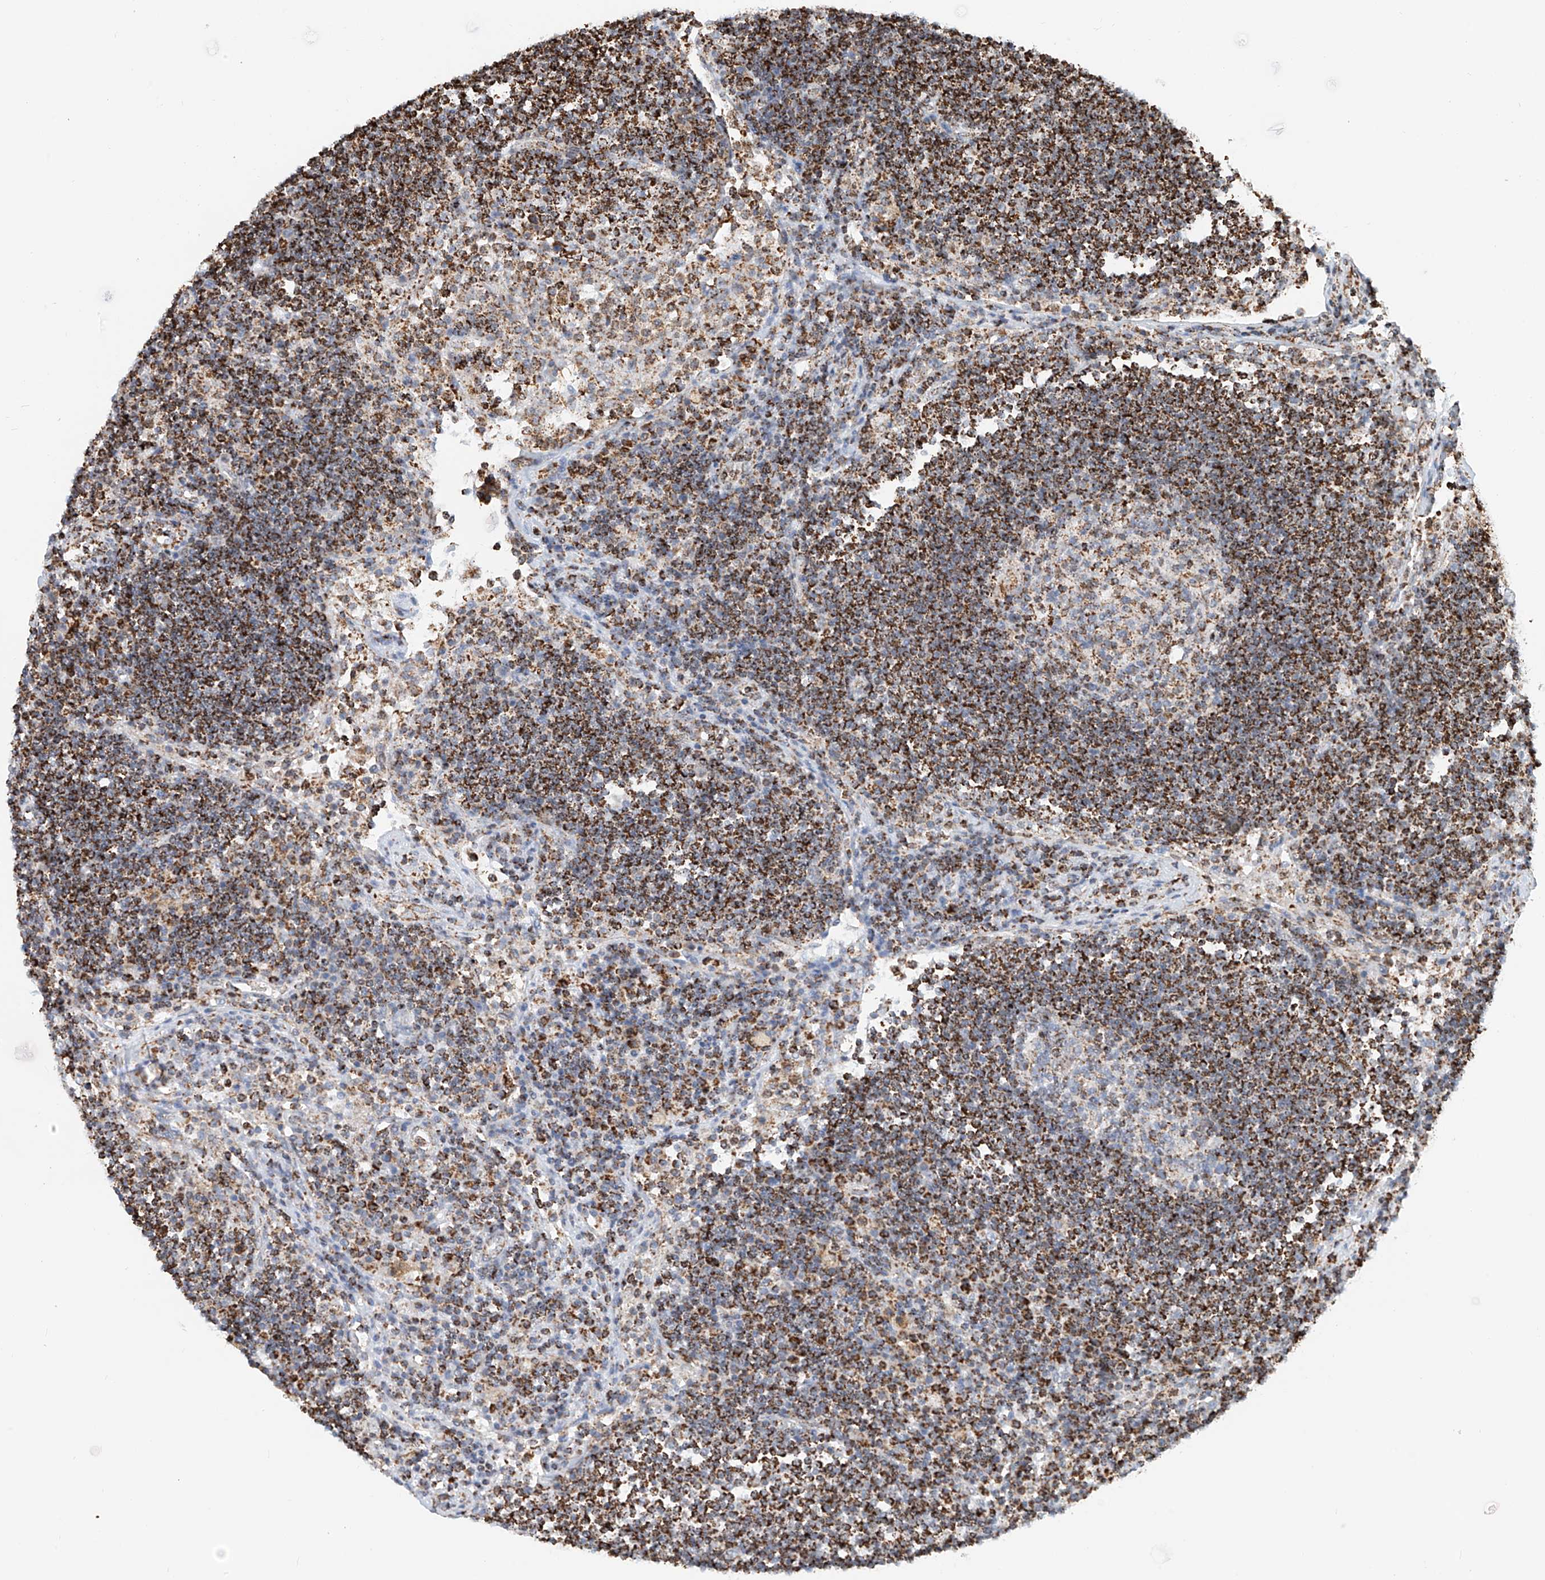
{"staining": {"intensity": "moderate", "quantity": "<25%", "location": "cytoplasmic/membranous"}, "tissue": "lymph node", "cell_type": "Germinal center cells", "image_type": "normal", "snomed": [{"axis": "morphology", "description": "Normal tissue, NOS"}, {"axis": "topography", "description": "Lymph node"}], "caption": "The histopathology image demonstrates staining of normal lymph node, revealing moderate cytoplasmic/membranous protein positivity (brown color) within germinal center cells. The staining is performed using DAB brown chromogen to label protein expression. The nuclei are counter-stained blue using hematoxylin.", "gene": "PPA2", "patient": {"sex": "female", "age": 53}}